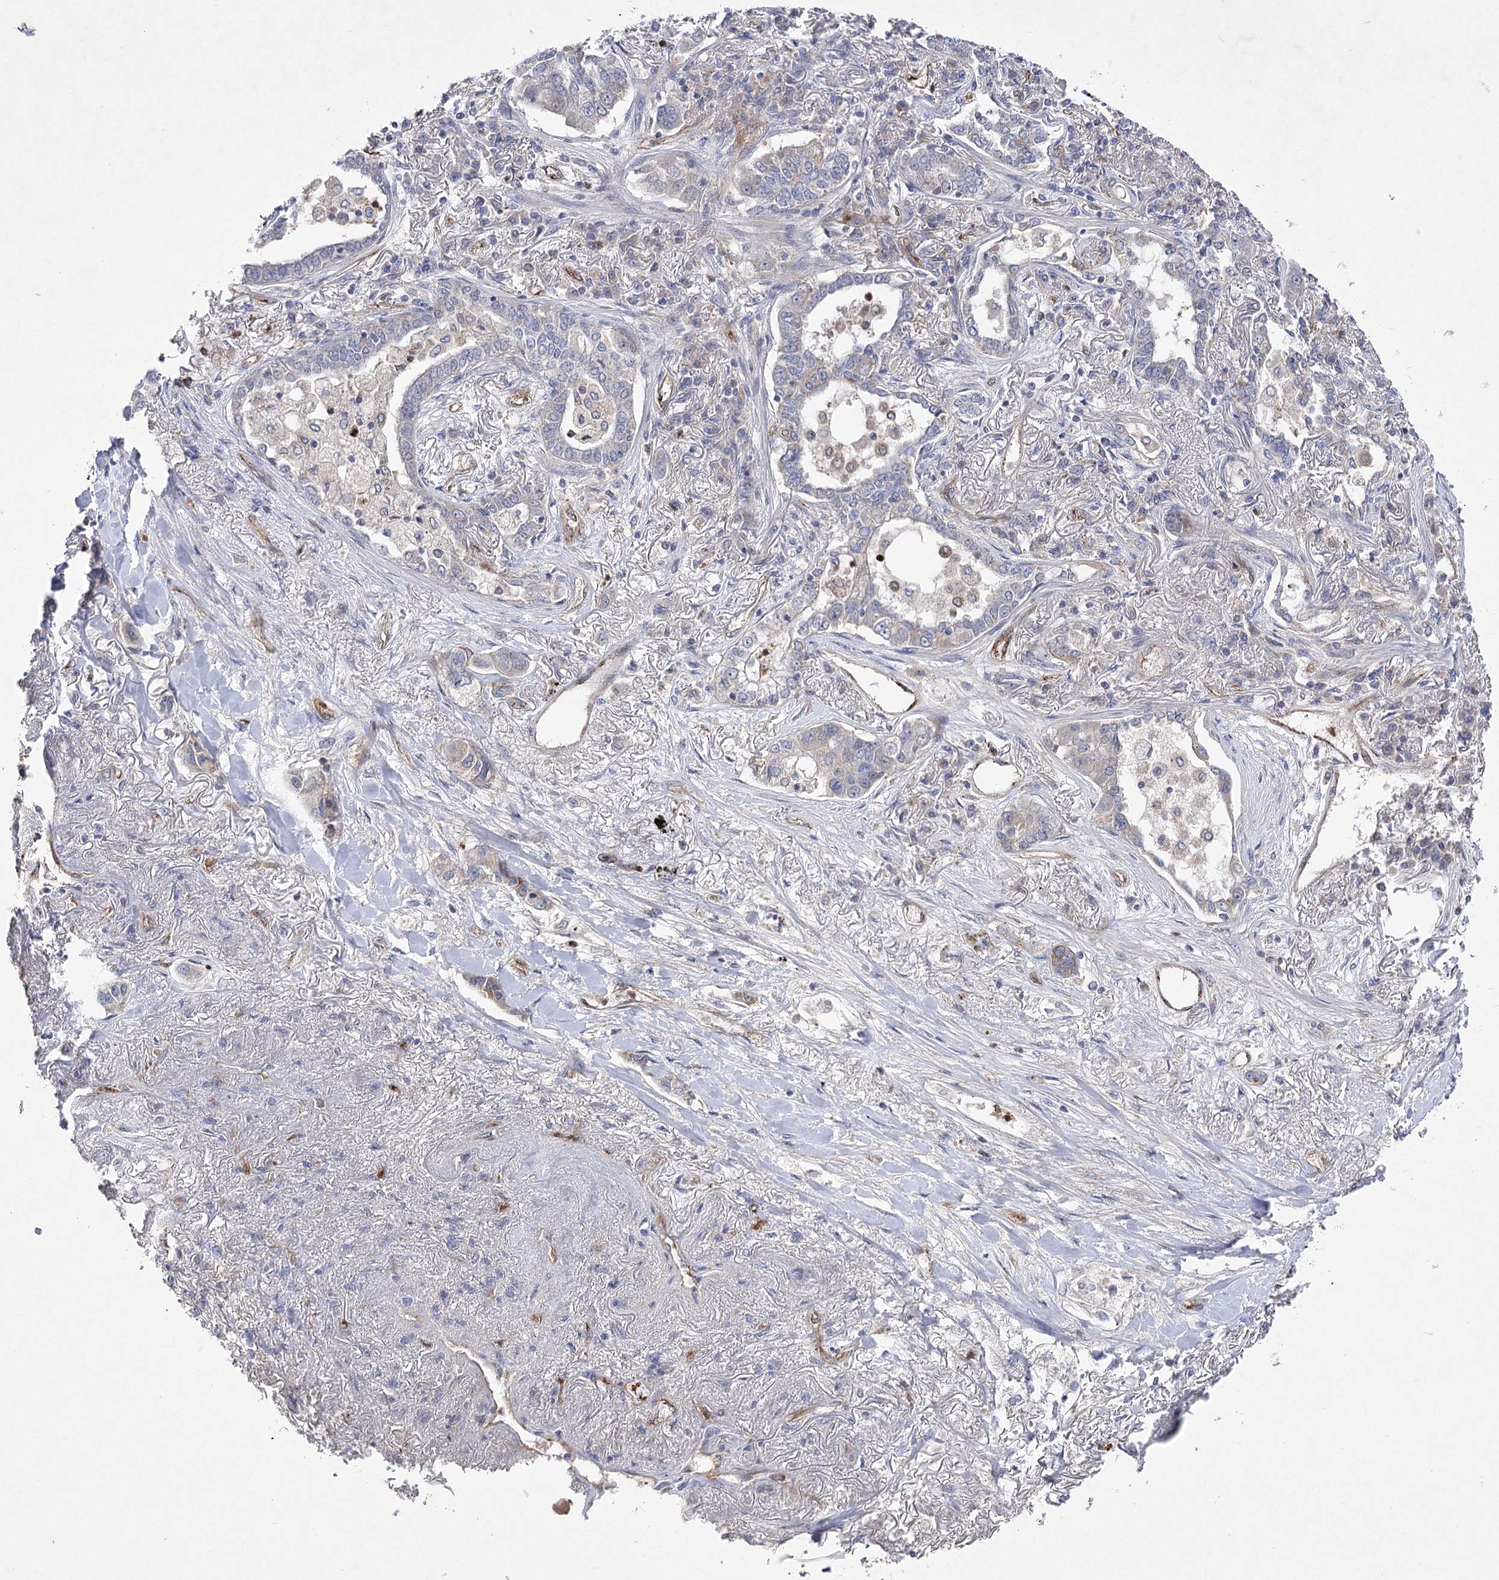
{"staining": {"intensity": "negative", "quantity": "none", "location": "none"}, "tissue": "lung cancer", "cell_type": "Tumor cells", "image_type": "cancer", "snomed": [{"axis": "morphology", "description": "Adenocarcinoma, NOS"}, {"axis": "topography", "description": "Lung"}], "caption": "Lung cancer was stained to show a protein in brown. There is no significant staining in tumor cells.", "gene": "ARHGAP31", "patient": {"sex": "male", "age": 49}}